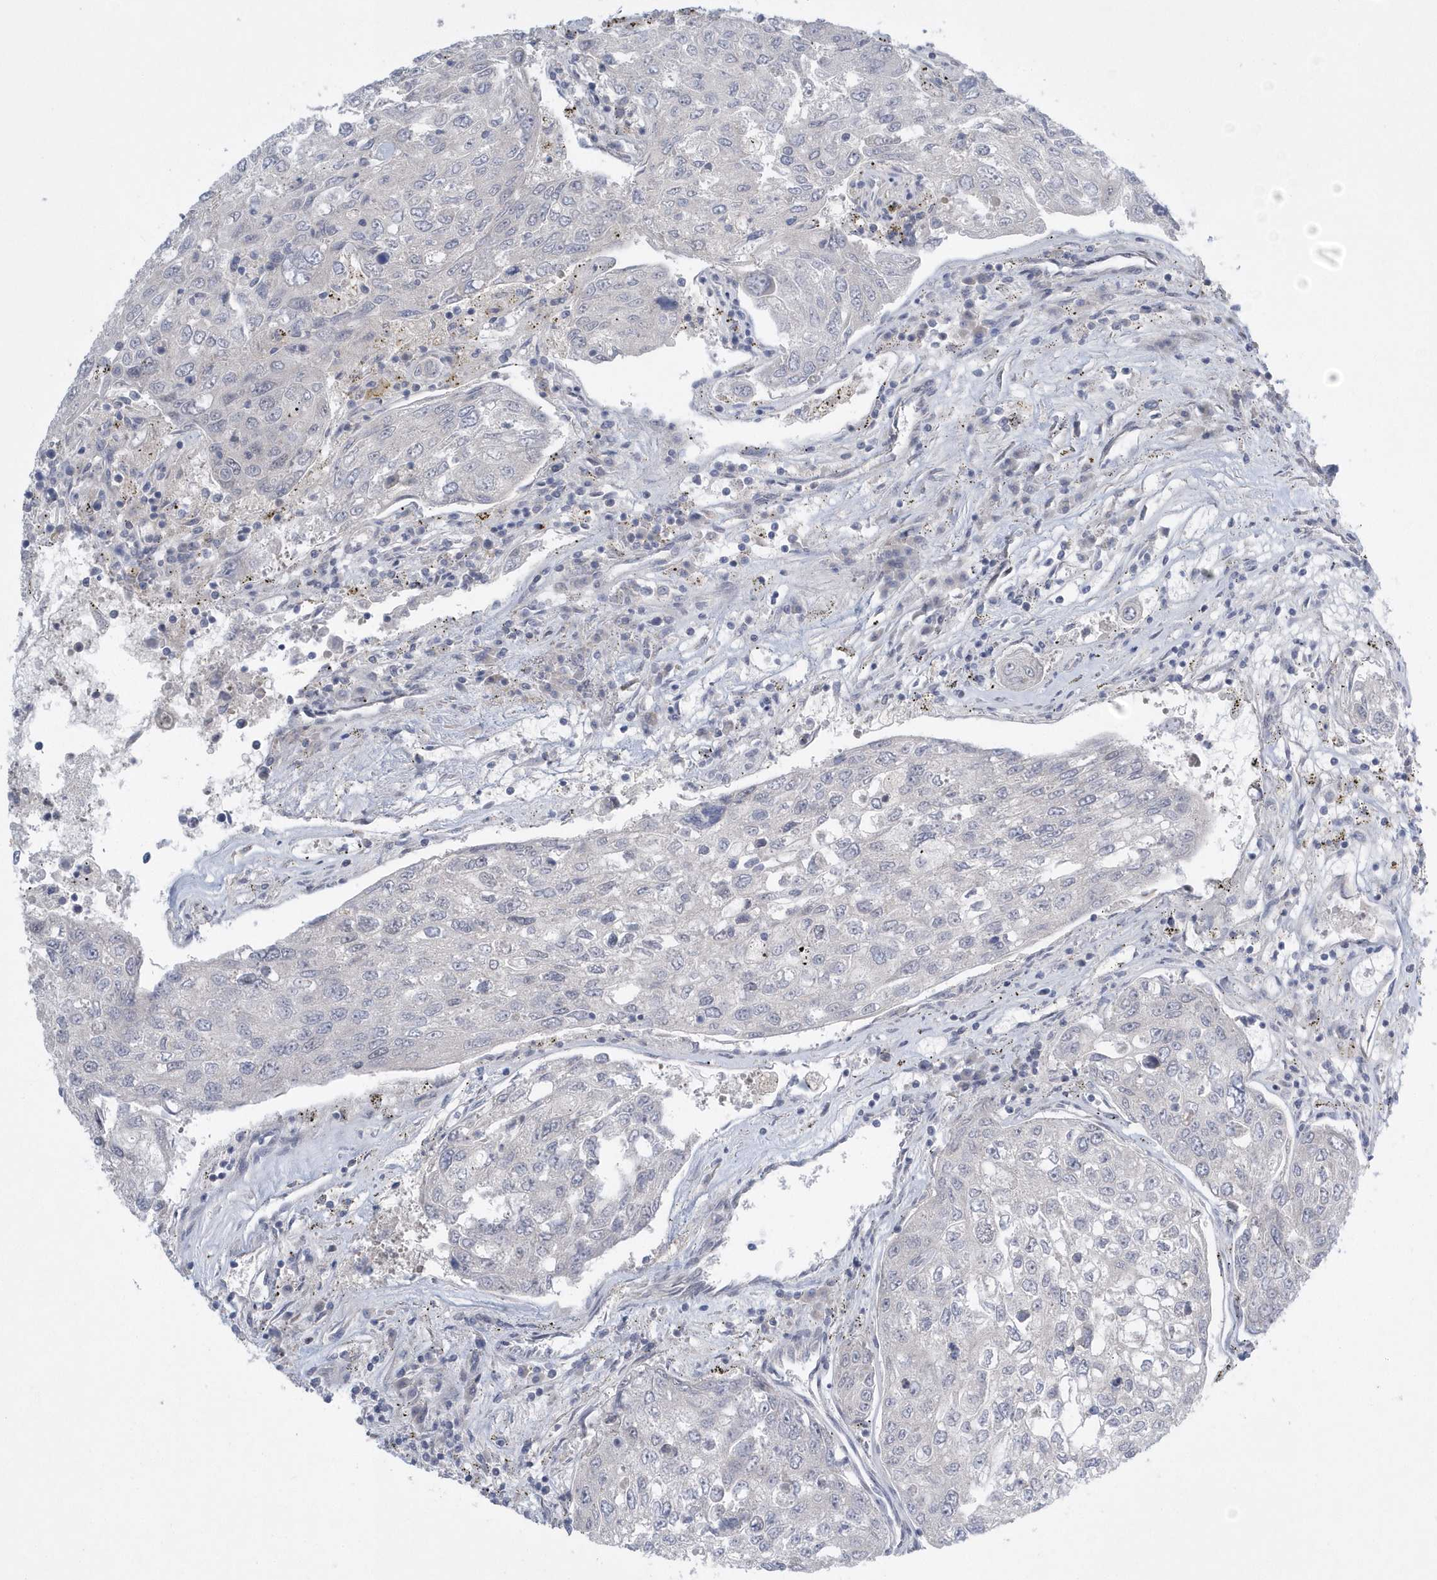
{"staining": {"intensity": "negative", "quantity": "none", "location": "none"}, "tissue": "urothelial cancer", "cell_type": "Tumor cells", "image_type": "cancer", "snomed": [{"axis": "morphology", "description": "Urothelial carcinoma, High grade"}, {"axis": "topography", "description": "Lymph node"}, {"axis": "topography", "description": "Urinary bladder"}], "caption": "Immunohistochemistry of urothelial cancer displays no positivity in tumor cells. The staining is performed using DAB brown chromogen with nuclei counter-stained in using hematoxylin.", "gene": "ZC3H12D", "patient": {"sex": "male", "age": 51}}